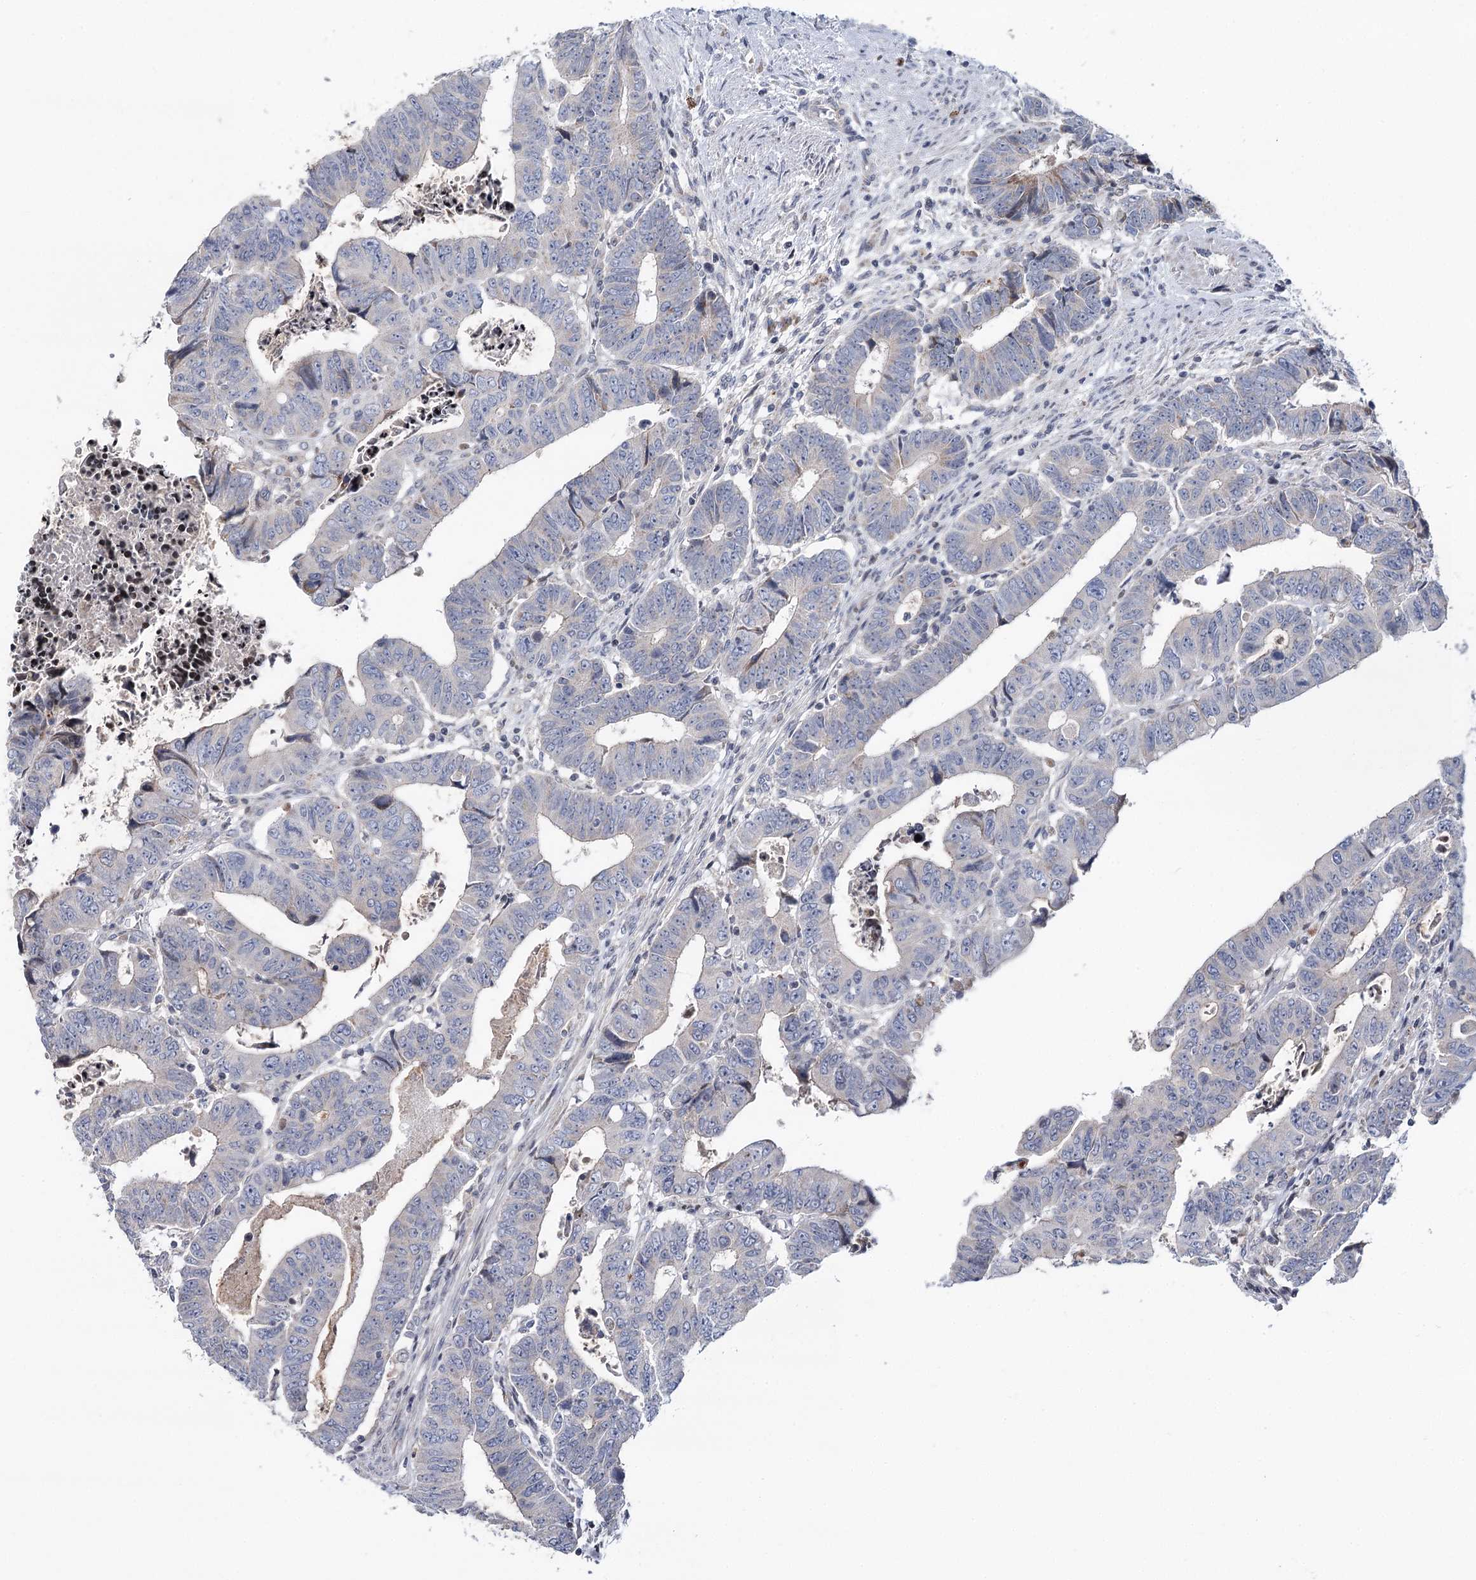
{"staining": {"intensity": "negative", "quantity": "none", "location": "none"}, "tissue": "colorectal cancer", "cell_type": "Tumor cells", "image_type": "cancer", "snomed": [{"axis": "morphology", "description": "Normal tissue, NOS"}, {"axis": "morphology", "description": "Adenocarcinoma, NOS"}, {"axis": "topography", "description": "Rectum"}], "caption": "Protein analysis of colorectal adenocarcinoma demonstrates no significant positivity in tumor cells. (DAB (3,3'-diaminobenzidine) immunohistochemistry (IHC) with hematoxylin counter stain).", "gene": "PTGR1", "patient": {"sex": "female", "age": 65}}